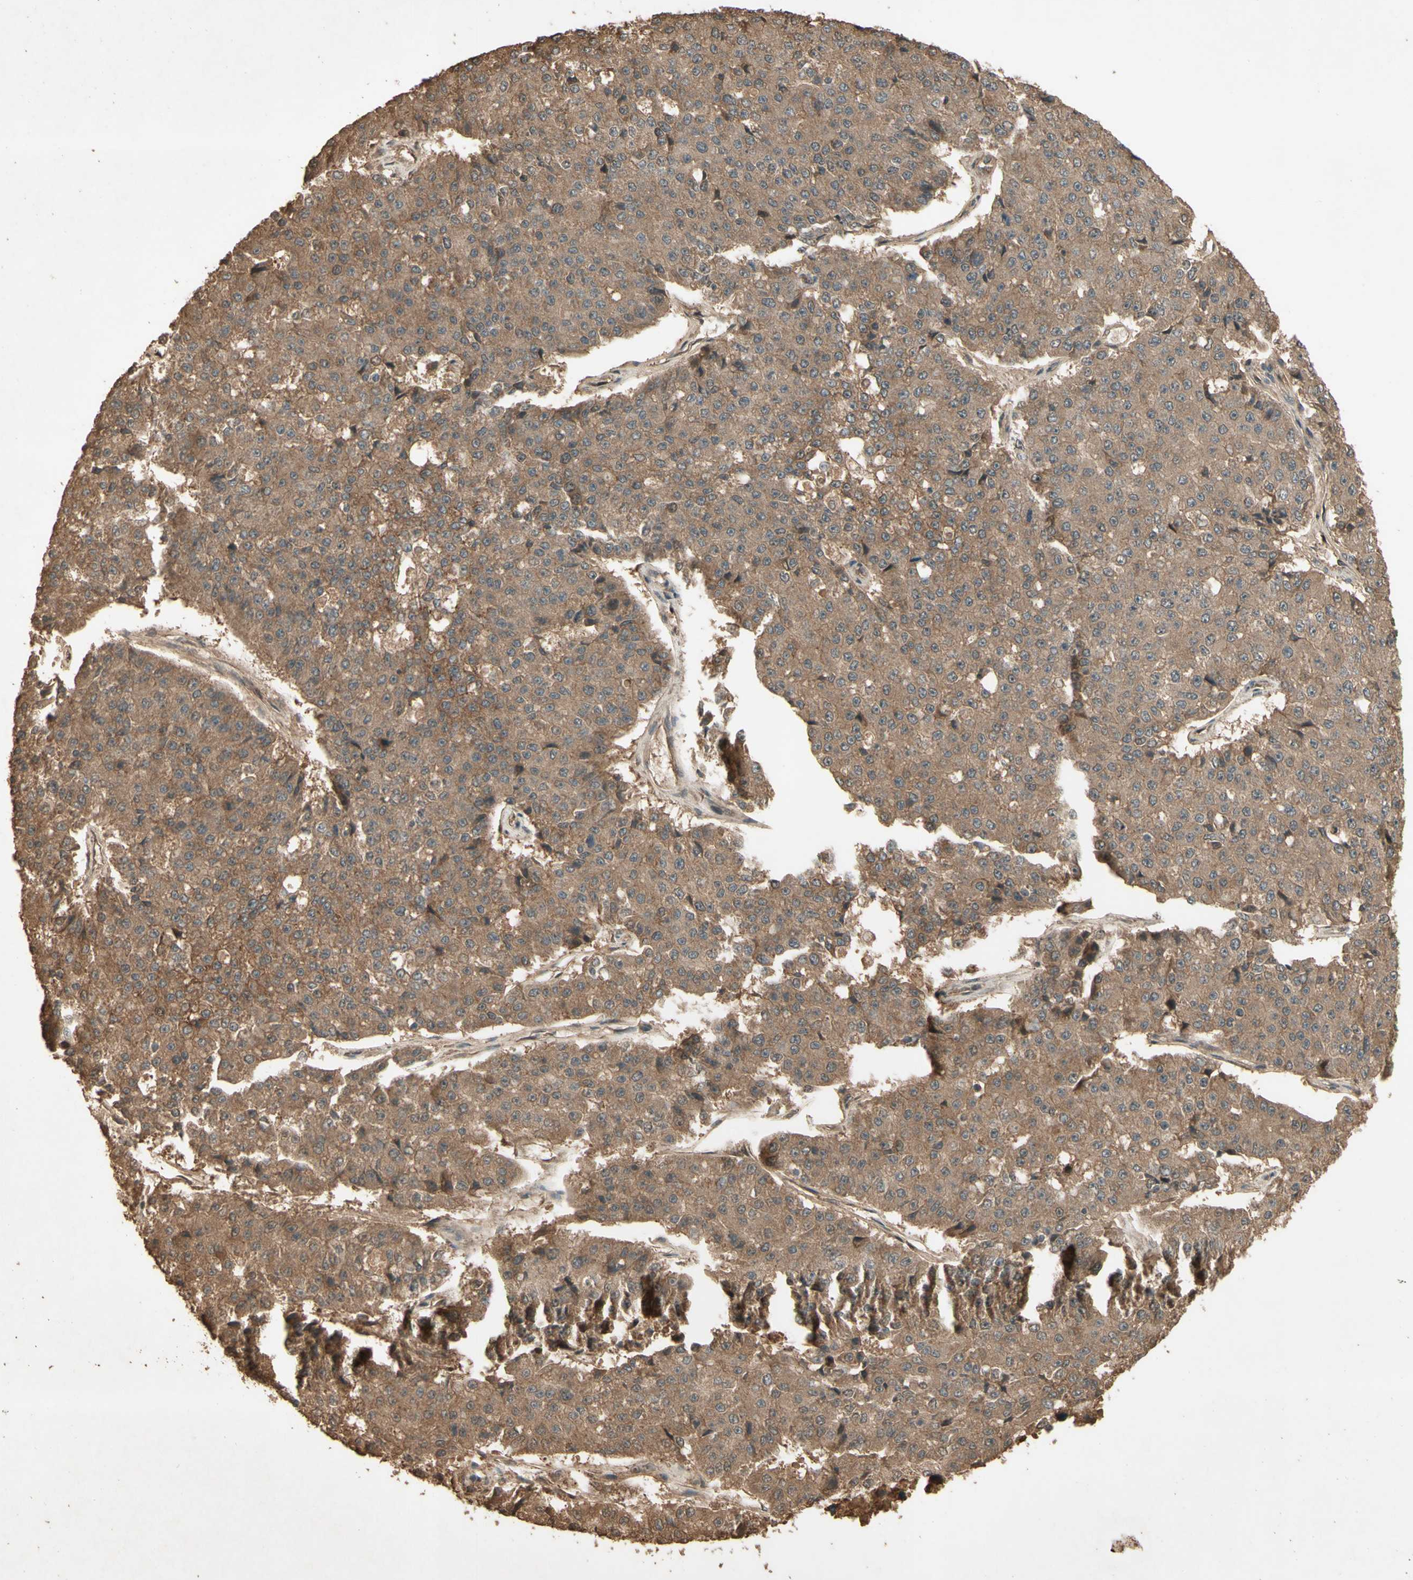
{"staining": {"intensity": "moderate", "quantity": ">75%", "location": "cytoplasmic/membranous"}, "tissue": "pancreatic cancer", "cell_type": "Tumor cells", "image_type": "cancer", "snomed": [{"axis": "morphology", "description": "Adenocarcinoma, NOS"}, {"axis": "topography", "description": "Pancreas"}], "caption": "A micrograph of human pancreatic cancer stained for a protein shows moderate cytoplasmic/membranous brown staining in tumor cells.", "gene": "SMAD9", "patient": {"sex": "male", "age": 50}}